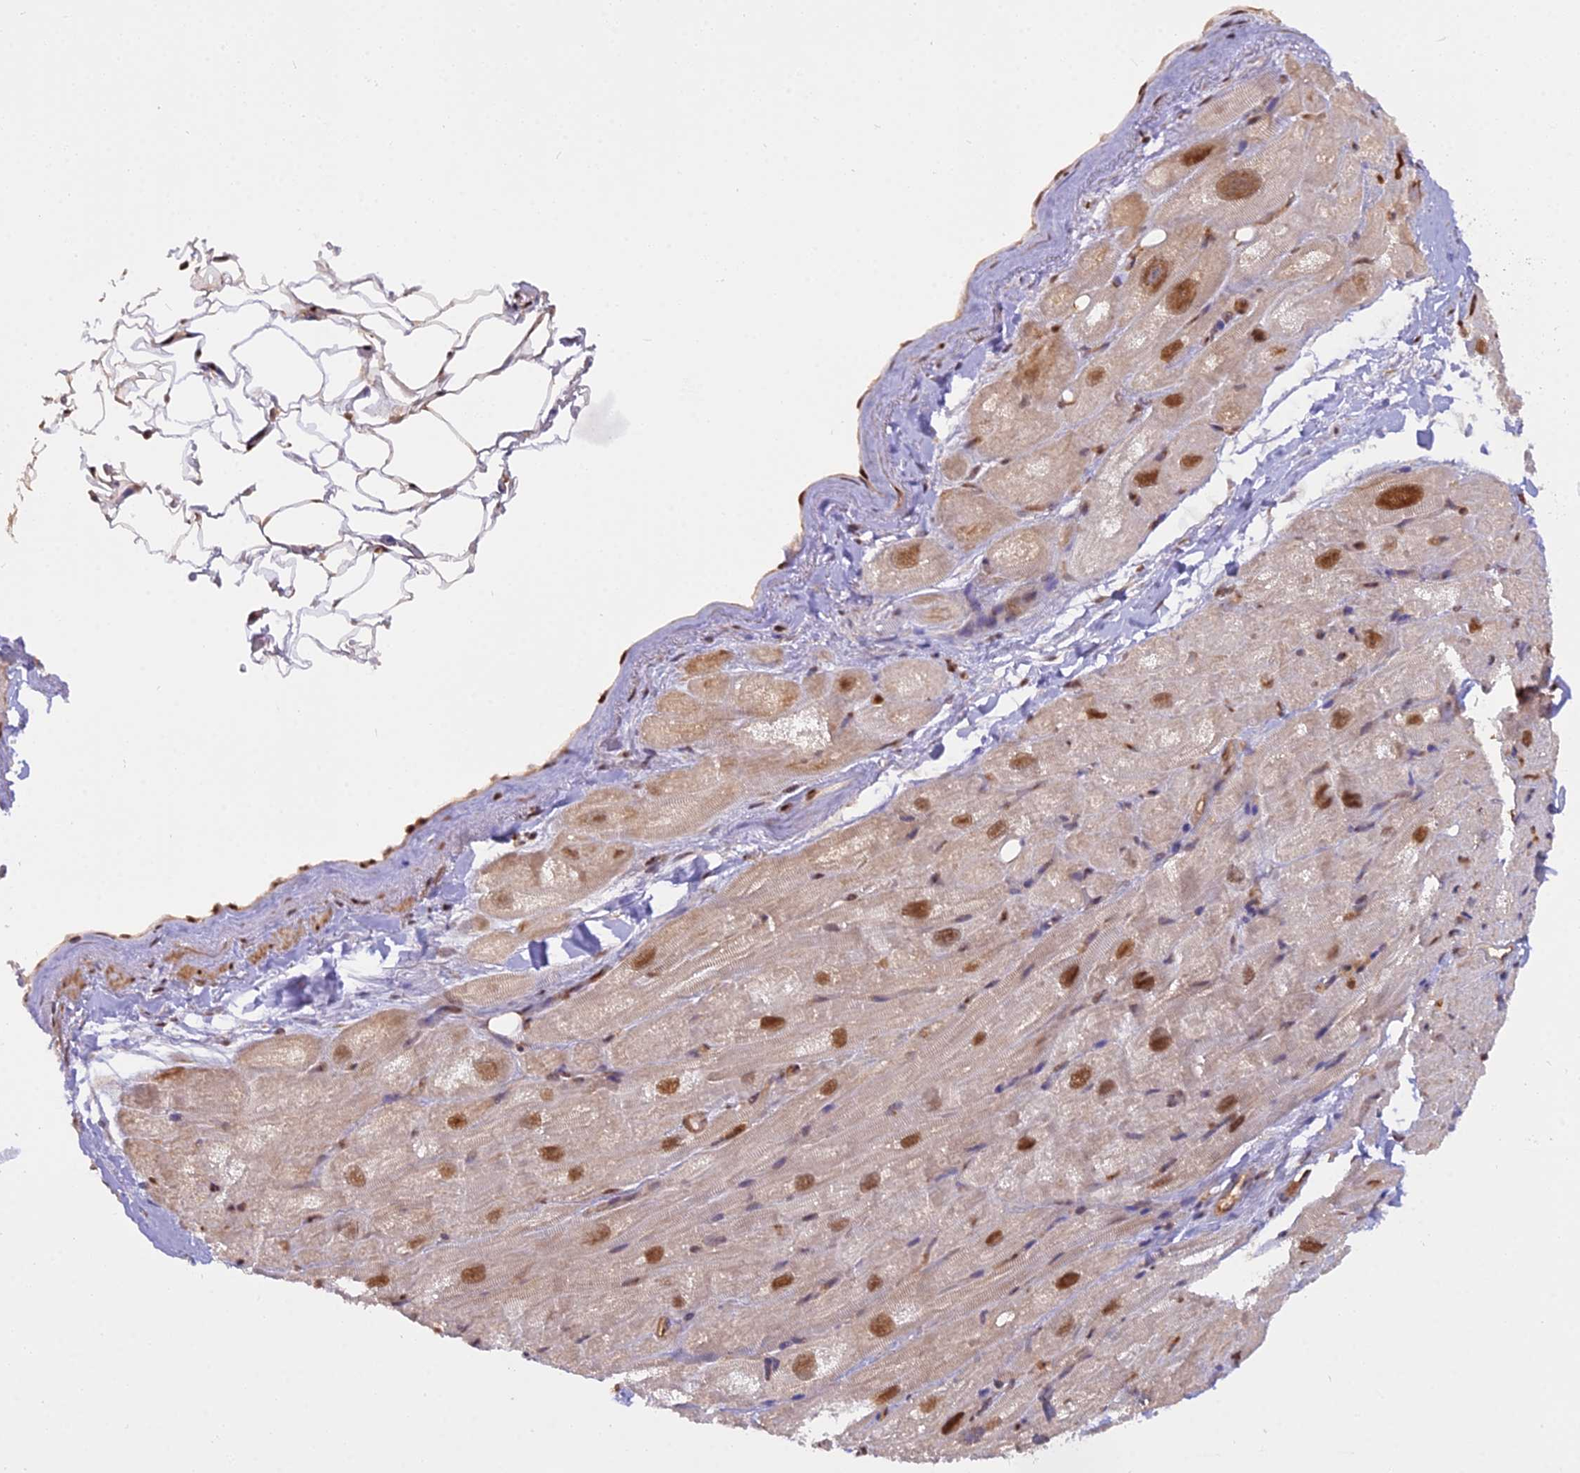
{"staining": {"intensity": "moderate", "quantity": "<25%", "location": "nuclear"}, "tissue": "heart muscle", "cell_type": "Cardiomyocytes", "image_type": "normal", "snomed": [{"axis": "morphology", "description": "Normal tissue, NOS"}, {"axis": "topography", "description": "Heart"}], "caption": "This is an image of immunohistochemistry staining of unremarkable heart muscle, which shows moderate expression in the nuclear of cardiomyocytes.", "gene": "NPEPL1", "patient": {"sex": "male", "age": 50}}